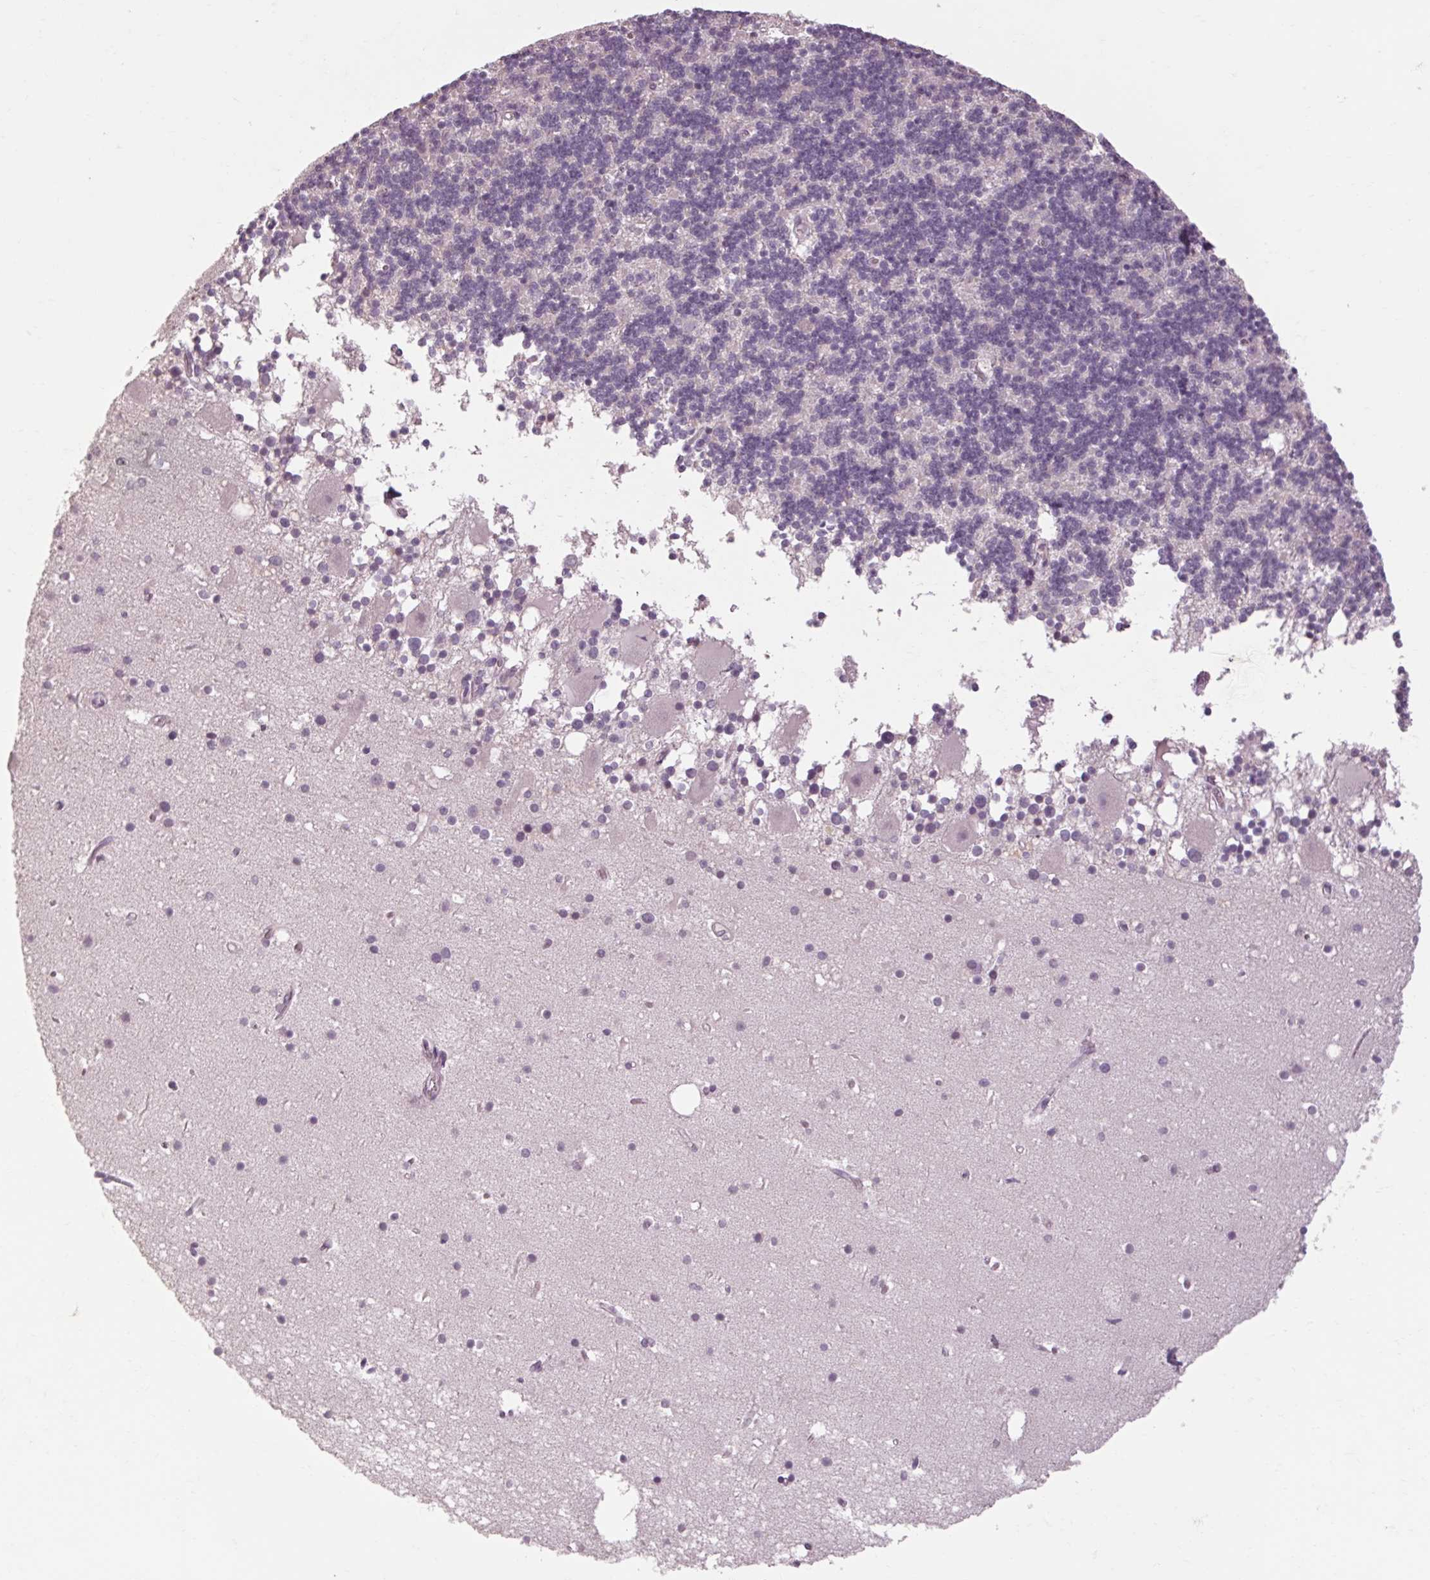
{"staining": {"intensity": "negative", "quantity": "none", "location": "none"}, "tissue": "cerebellum", "cell_type": "Cells in granular layer", "image_type": "normal", "snomed": [{"axis": "morphology", "description": "Normal tissue, NOS"}, {"axis": "topography", "description": "Cerebellum"}], "caption": "An IHC histopathology image of unremarkable cerebellum is shown. There is no staining in cells in granular layer of cerebellum.", "gene": "POMC", "patient": {"sex": "male", "age": 70}}